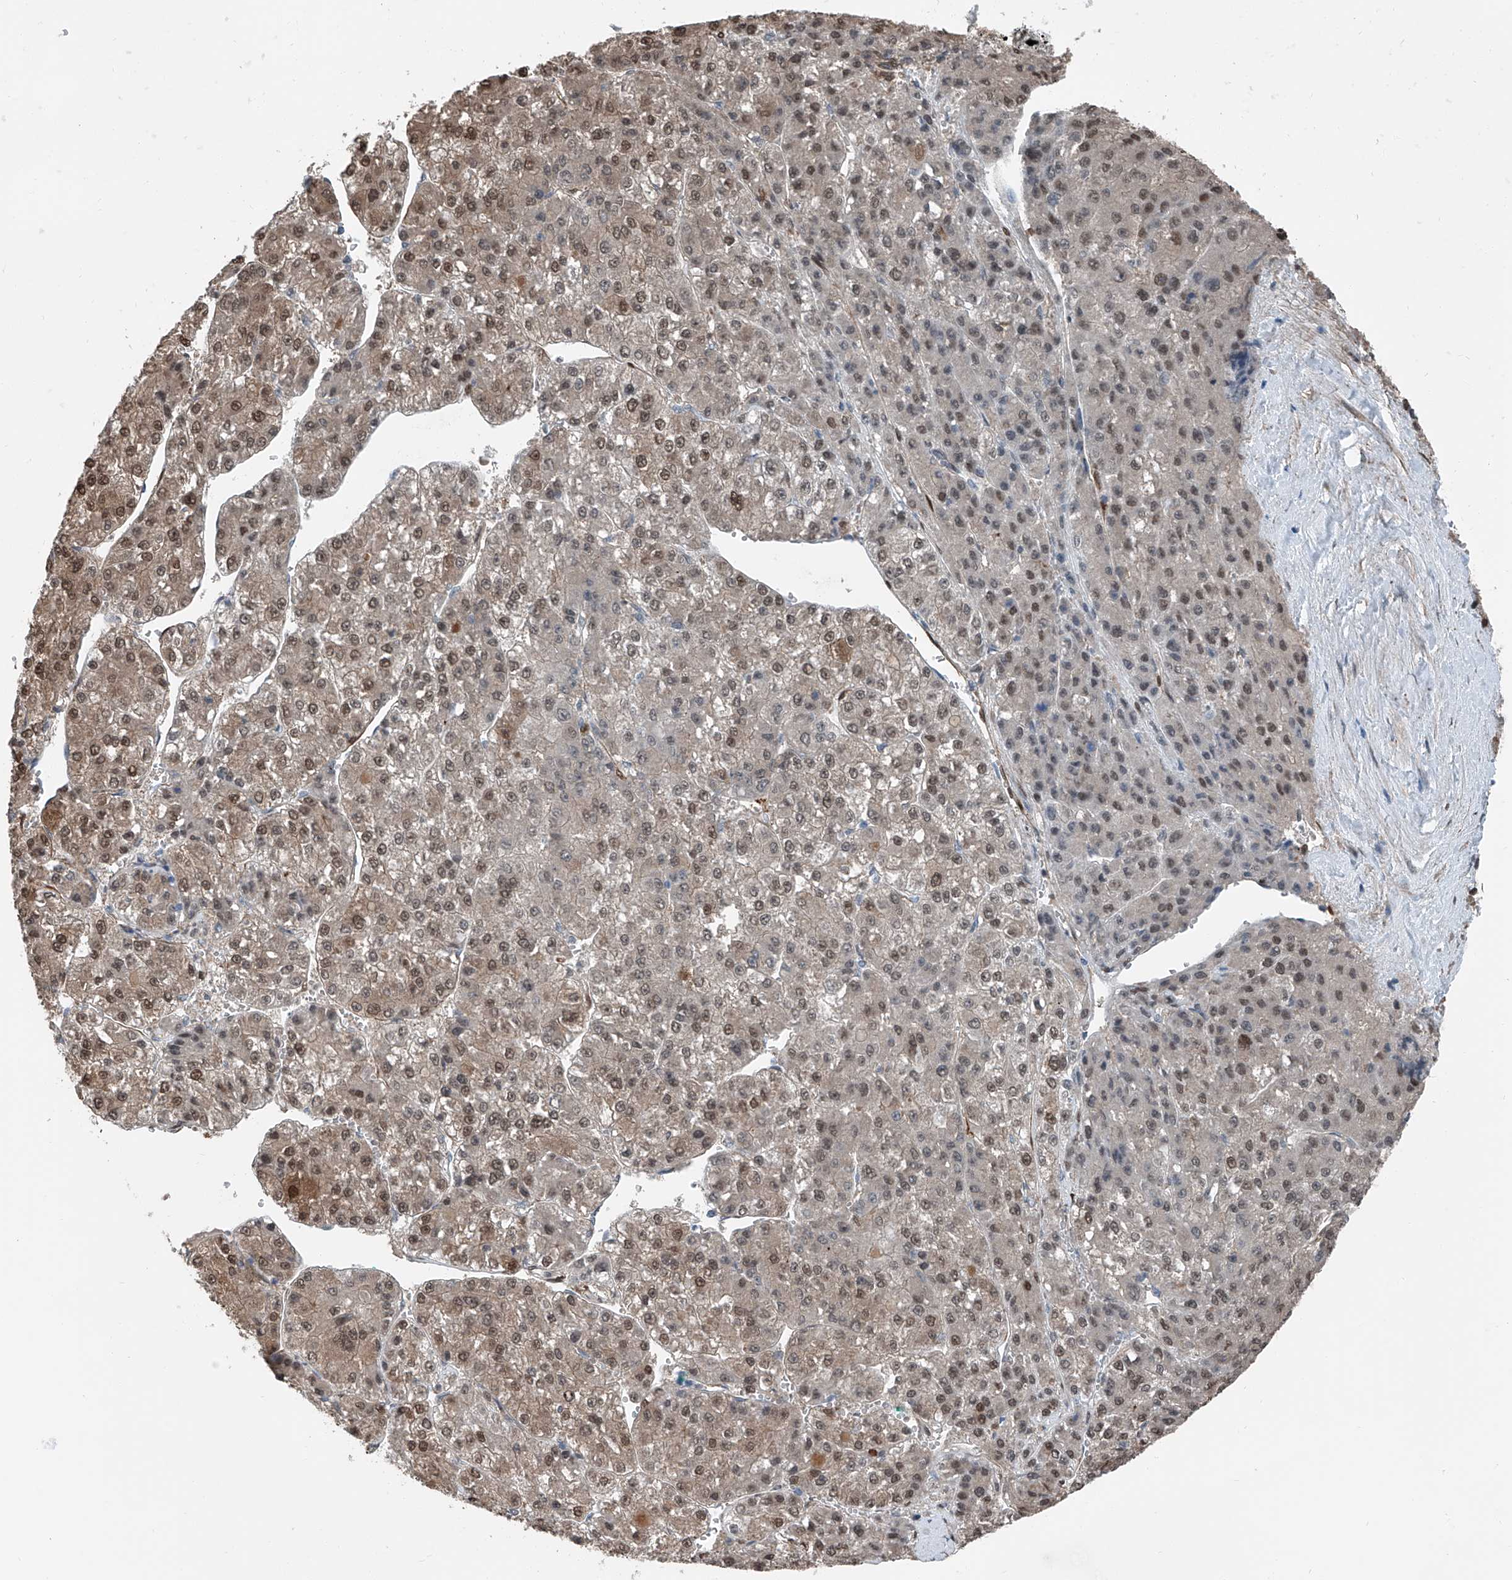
{"staining": {"intensity": "moderate", "quantity": ">75%", "location": "cytoplasmic/membranous,nuclear"}, "tissue": "liver cancer", "cell_type": "Tumor cells", "image_type": "cancer", "snomed": [{"axis": "morphology", "description": "Carcinoma, Hepatocellular, NOS"}, {"axis": "topography", "description": "Liver"}], "caption": "This micrograph reveals liver cancer (hepatocellular carcinoma) stained with IHC to label a protein in brown. The cytoplasmic/membranous and nuclear of tumor cells show moderate positivity for the protein. Nuclei are counter-stained blue.", "gene": "HSPA6", "patient": {"sex": "female", "age": 73}}